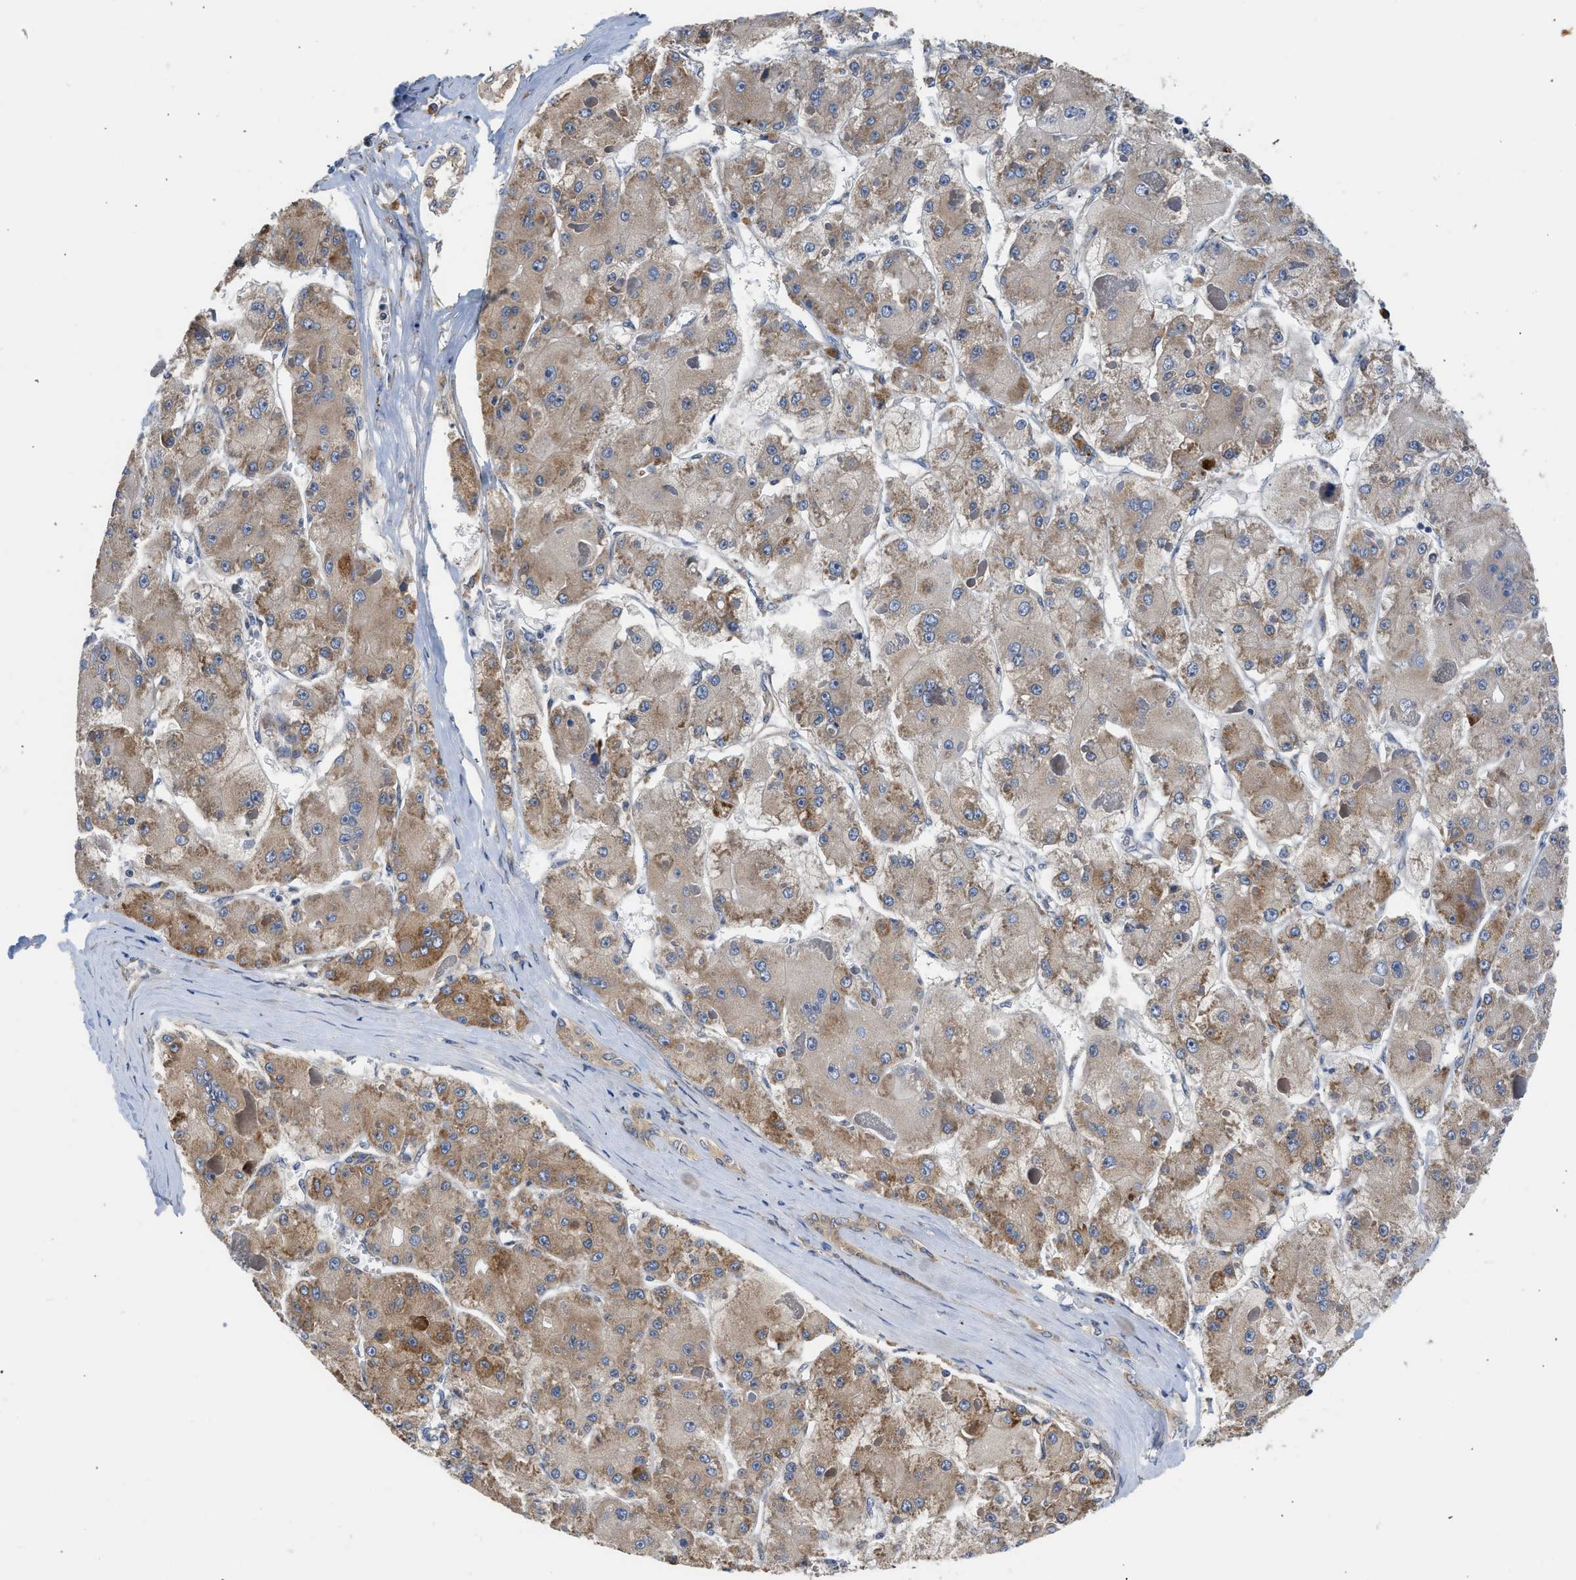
{"staining": {"intensity": "moderate", "quantity": ">75%", "location": "cytoplasmic/membranous"}, "tissue": "liver cancer", "cell_type": "Tumor cells", "image_type": "cancer", "snomed": [{"axis": "morphology", "description": "Carcinoma, Hepatocellular, NOS"}, {"axis": "topography", "description": "Liver"}], "caption": "Liver cancer (hepatocellular carcinoma) was stained to show a protein in brown. There is medium levels of moderate cytoplasmic/membranous expression in approximately >75% of tumor cells.", "gene": "POLG2", "patient": {"sex": "female", "age": 73}}